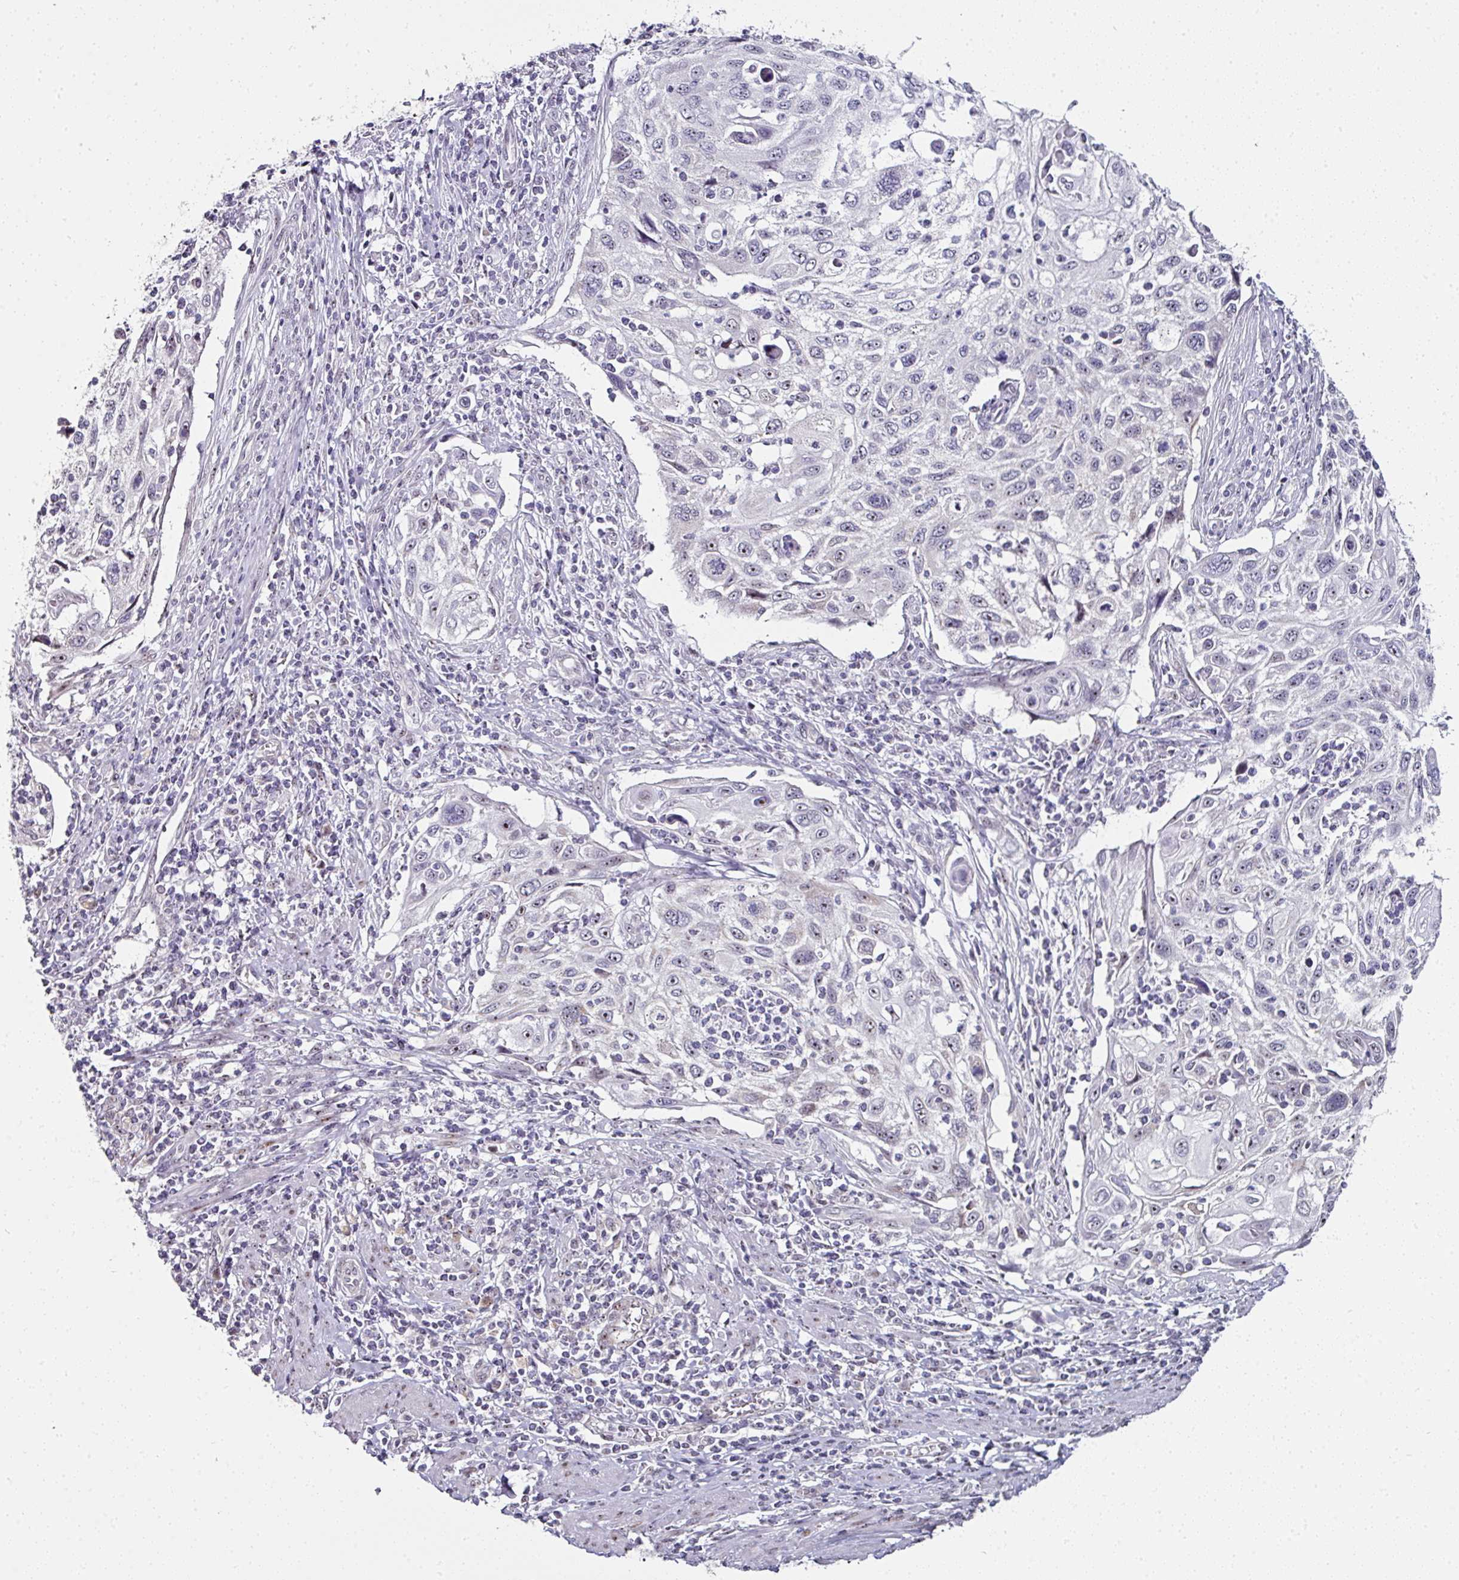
{"staining": {"intensity": "negative", "quantity": "none", "location": "none"}, "tissue": "cervical cancer", "cell_type": "Tumor cells", "image_type": "cancer", "snomed": [{"axis": "morphology", "description": "Squamous cell carcinoma, NOS"}, {"axis": "topography", "description": "Cervix"}], "caption": "The immunohistochemistry (IHC) photomicrograph has no significant positivity in tumor cells of cervical cancer tissue.", "gene": "NACC2", "patient": {"sex": "female", "age": 70}}